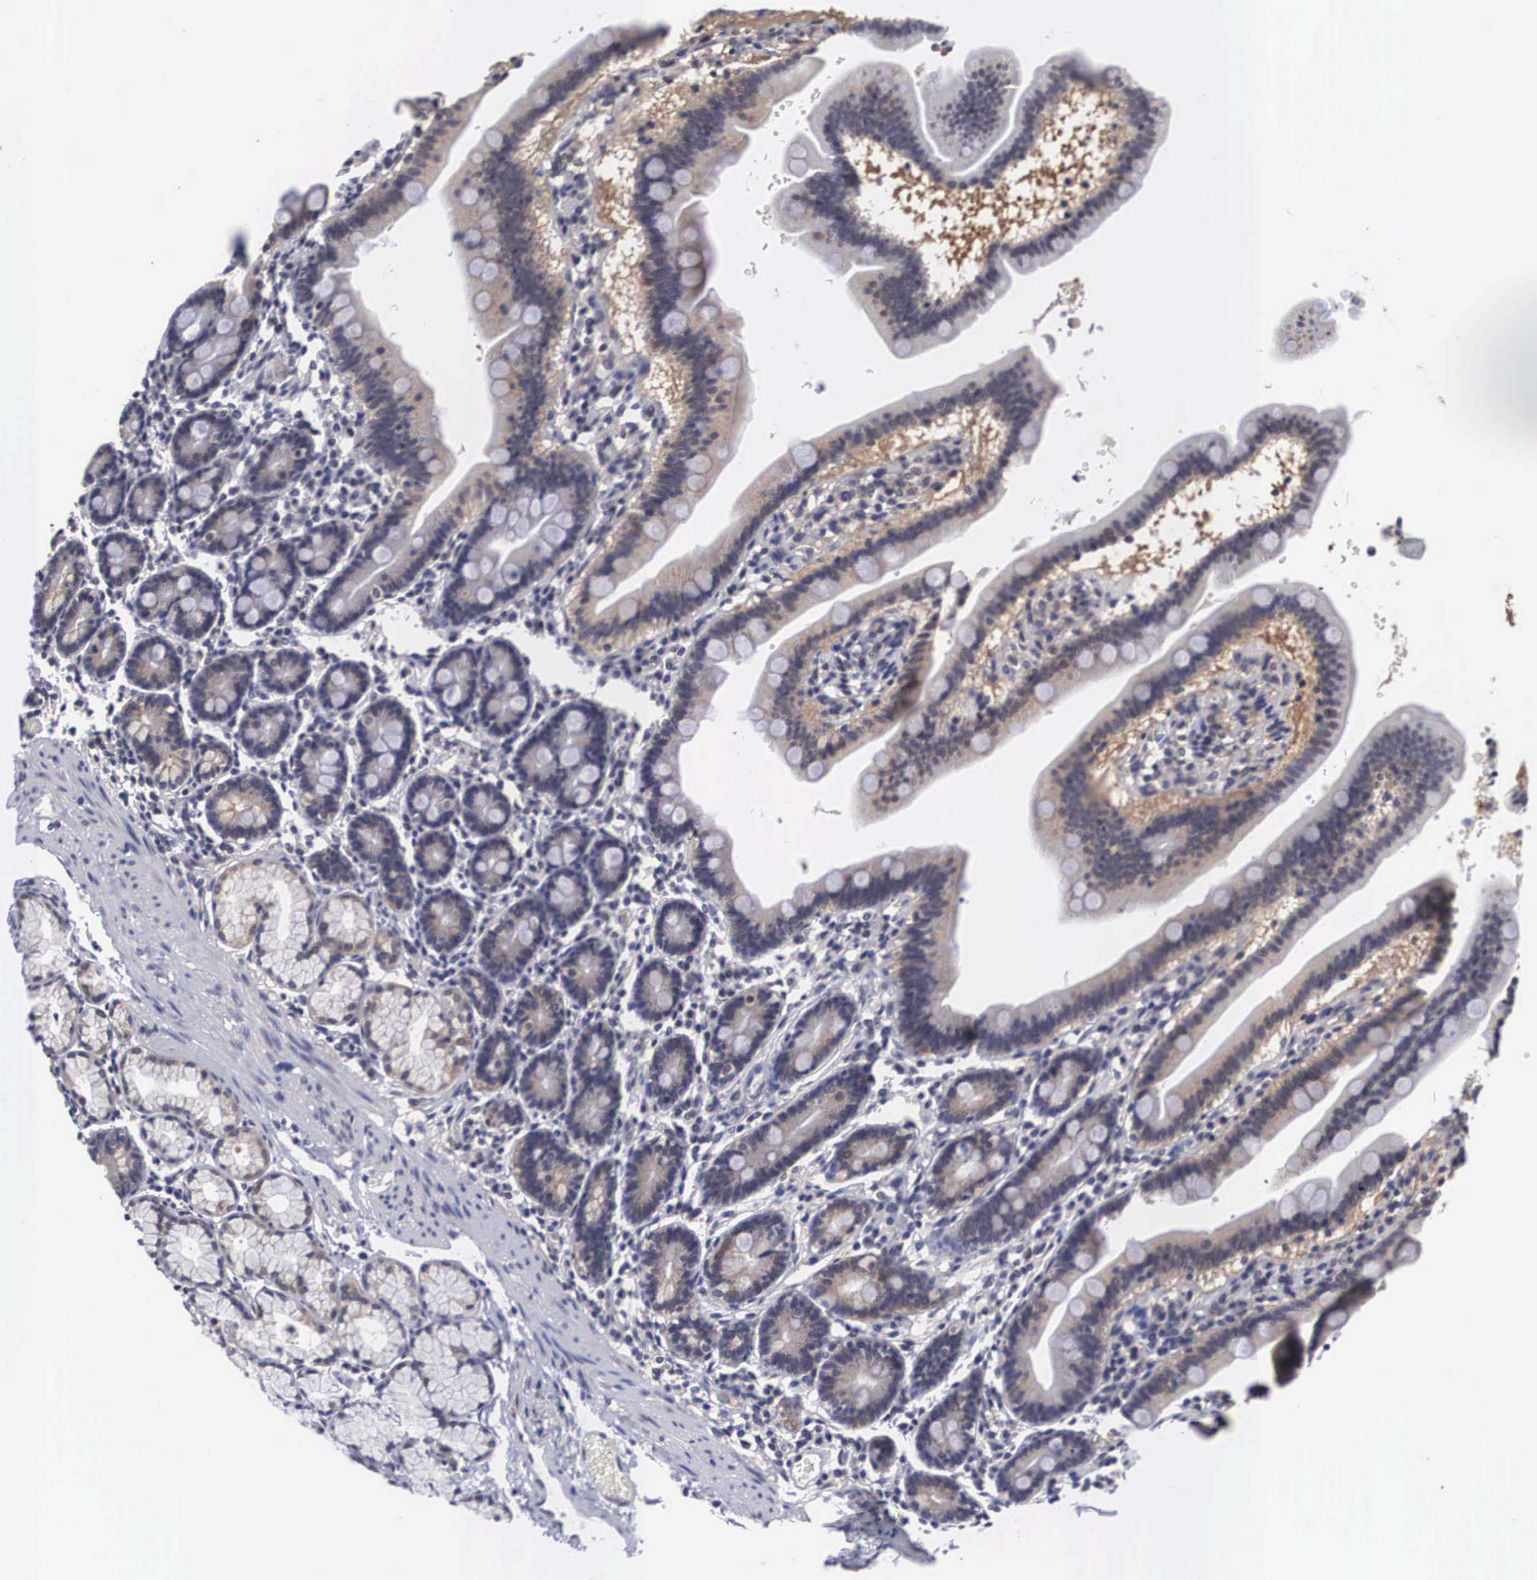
{"staining": {"intensity": "moderate", "quantity": "25%-75%", "location": "cytoplasmic/membranous"}, "tissue": "duodenum", "cell_type": "Glandular cells", "image_type": "normal", "snomed": [{"axis": "morphology", "description": "Normal tissue, NOS"}, {"axis": "topography", "description": "Duodenum"}], "caption": "Duodenum stained for a protein demonstrates moderate cytoplasmic/membranous positivity in glandular cells. The staining is performed using DAB (3,3'-diaminobenzidine) brown chromogen to label protein expression. The nuclei are counter-stained blue using hematoxylin.", "gene": "OTX2", "patient": {"sex": "female", "age": 77}}